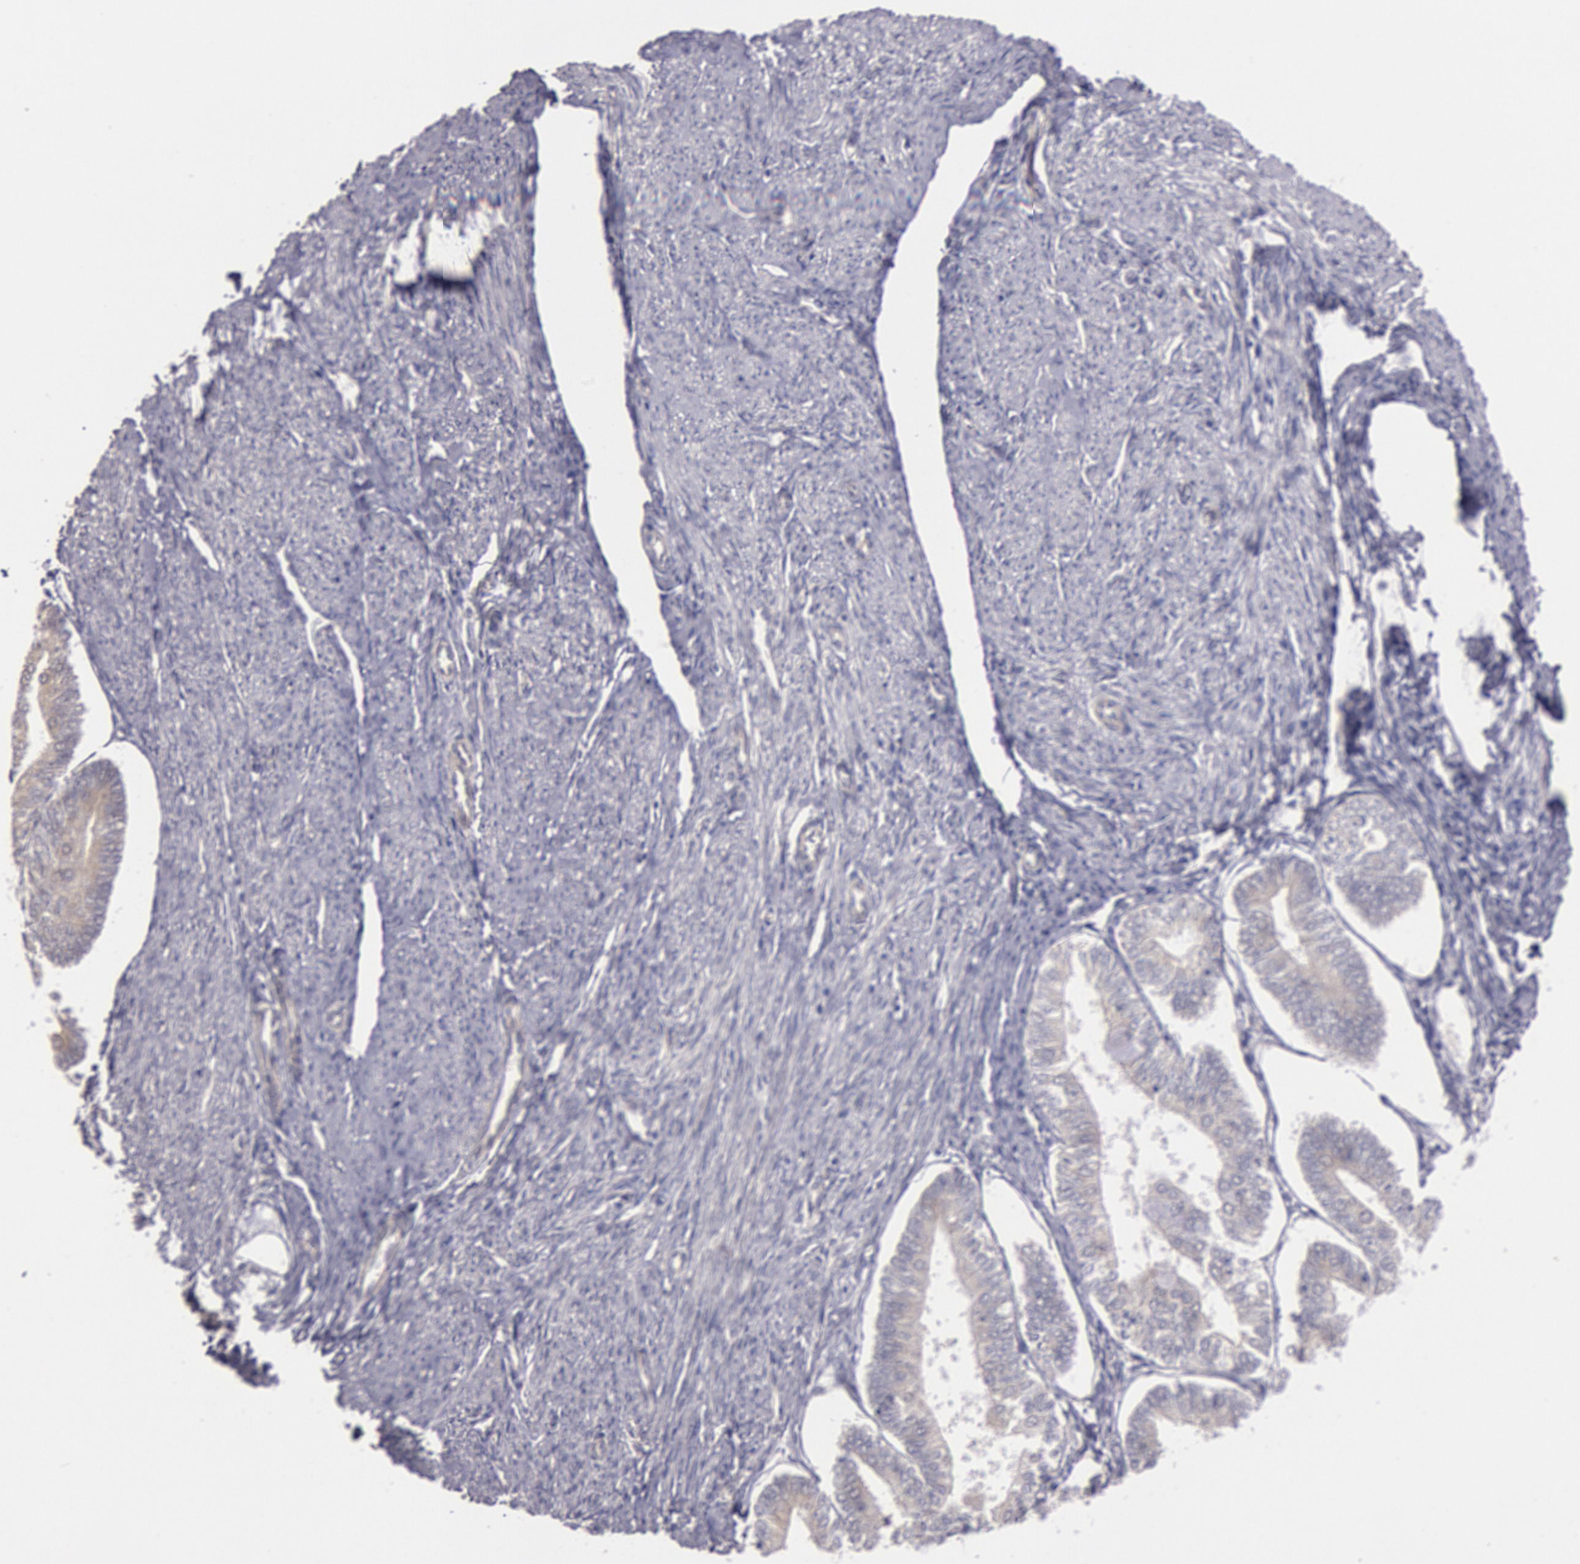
{"staining": {"intensity": "negative", "quantity": "none", "location": "none"}, "tissue": "endometrial cancer", "cell_type": "Tumor cells", "image_type": "cancer", "snomed": [{"axis": "morphology", "description": "Adenocarcinoma, NOS"}, {"axis": "topography", "description": "Endometrium"}], "caption": "Immunohistochemical staining of adenocarcinoma (endometrial) displays no significant expression in tumor cells.", "gene": "AMOTL1", "patient": {"sex": "female", "age": 75}}